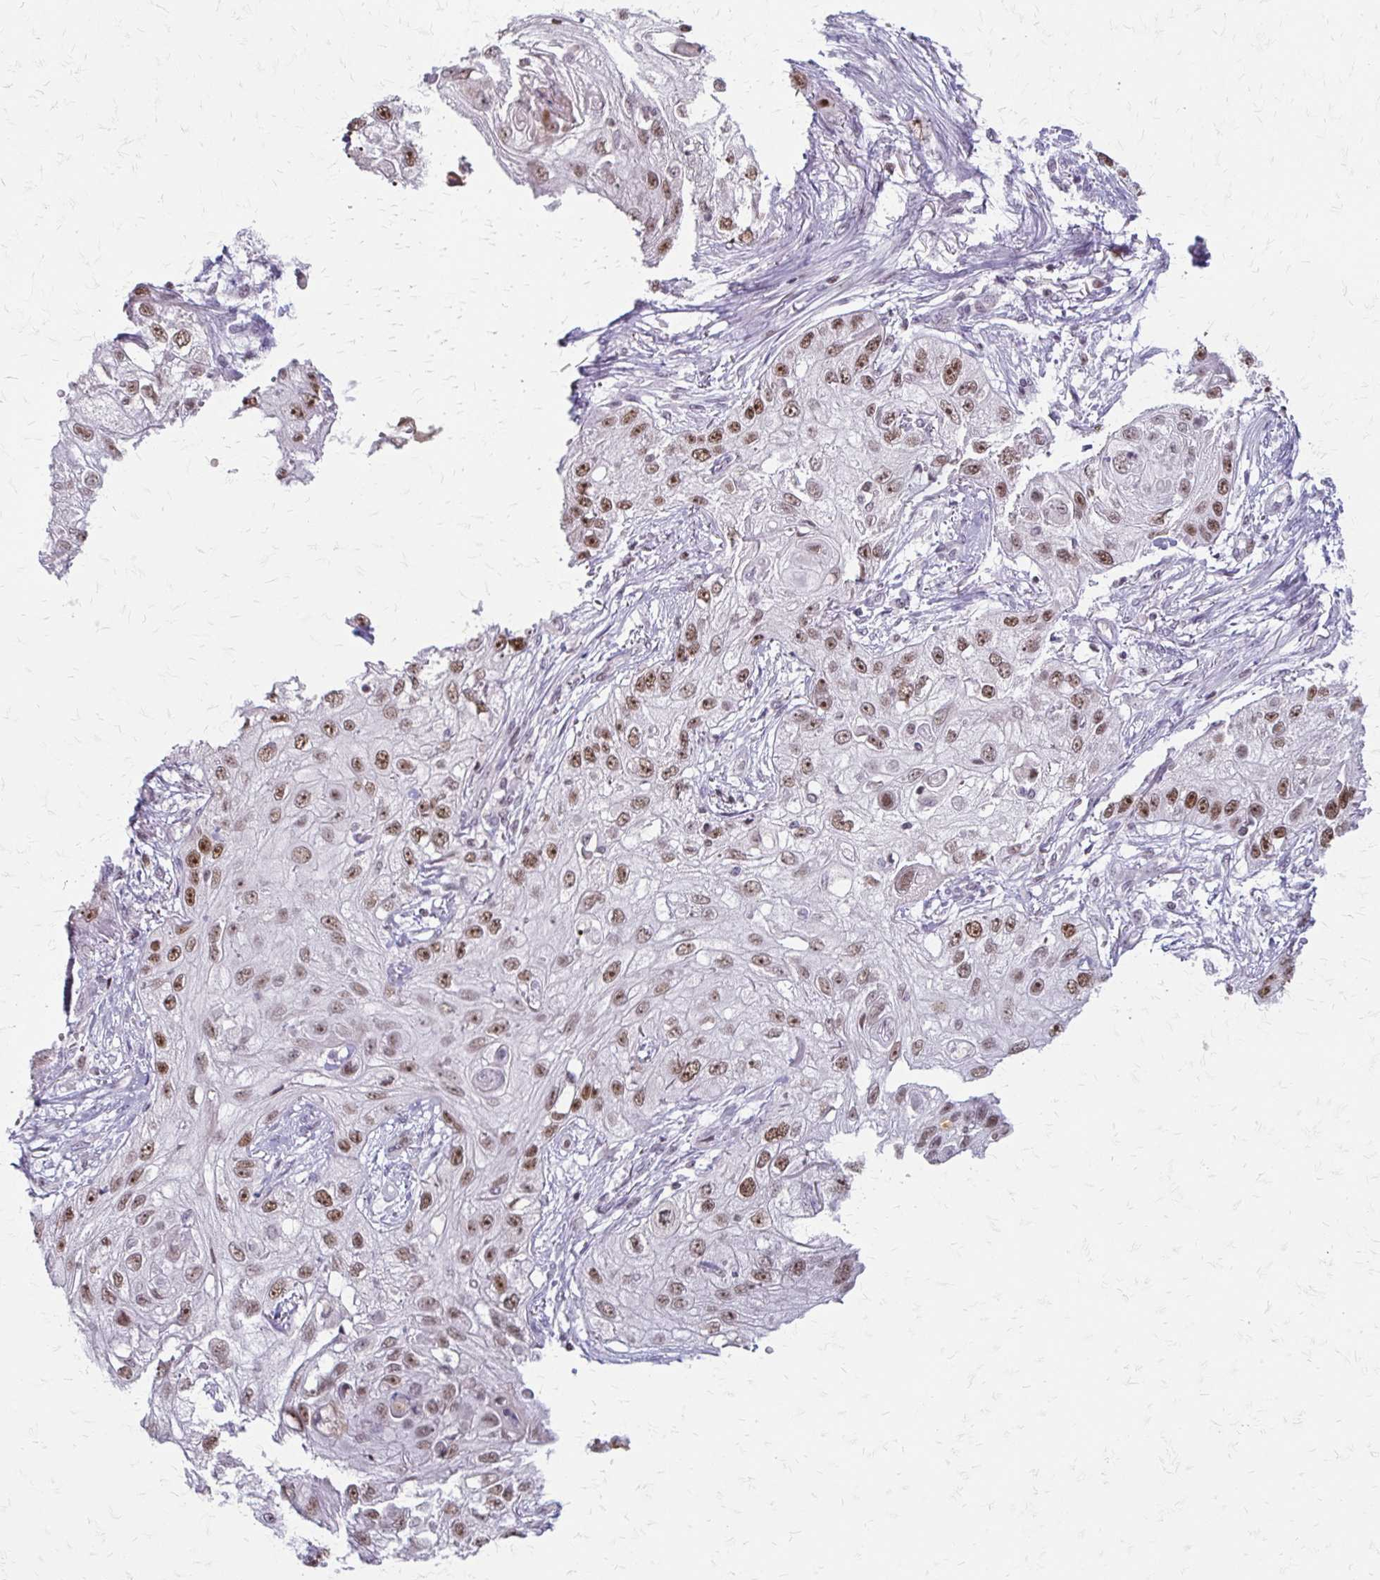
{"staining": {"intensity": "moderate", "quantity": ">75%", "location": "nuclear"}, "tissue": "skin cancer", "cell_type": "Tumor cells", "image_type": "cancer", "snomed": [{"axis": "morphology", "description": "Squamous cell carcinoma, NOS"}, {"axis": "topography", "description": "Skin"}, {"axis": "topography", "description": "Vulva"}], "caption": "Skin squamous cell carcinoma stained with a protein marker demonstrates moderate staining in tumor cells.", "gene": "EED", "patient": {"sex": "female", "age": 86}}